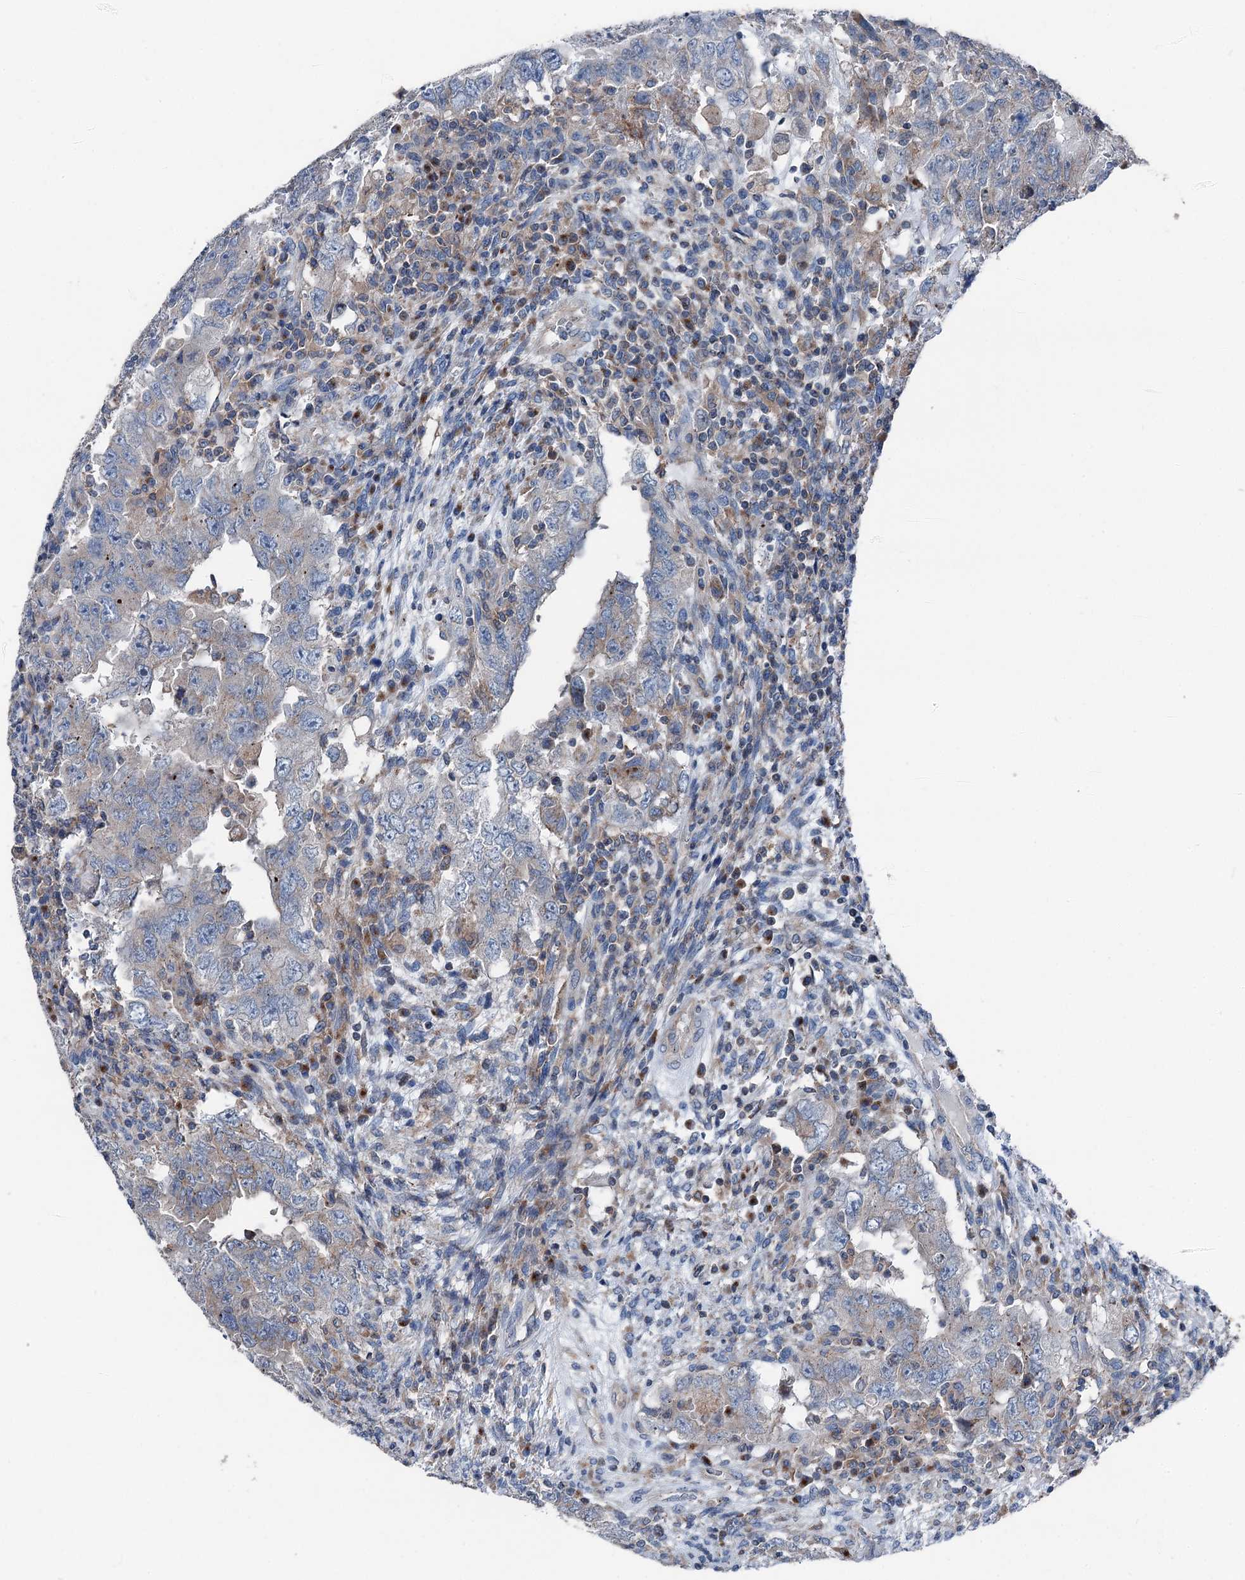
{"staining": {"intensity": "negative", "quantity": "none", "location": "none"}, "tissue": "testis cancer", "cell_type": "Tumor cells", "image_type": "cancer", "snomed": [{"axis": "morphology", "description": "Carcinoma, Embryonal, NOS"}, {"axis": "topography", "description": "Testis"}], "caption": "DAB (3,3'-diaminobenzidine) immunohistochemical staining of testis cancer (embryonal carcinoma) reveals no significant expression in tumor cells.", "gene": "RUFY1", "patient": {"sex": "male", "age": 26}}